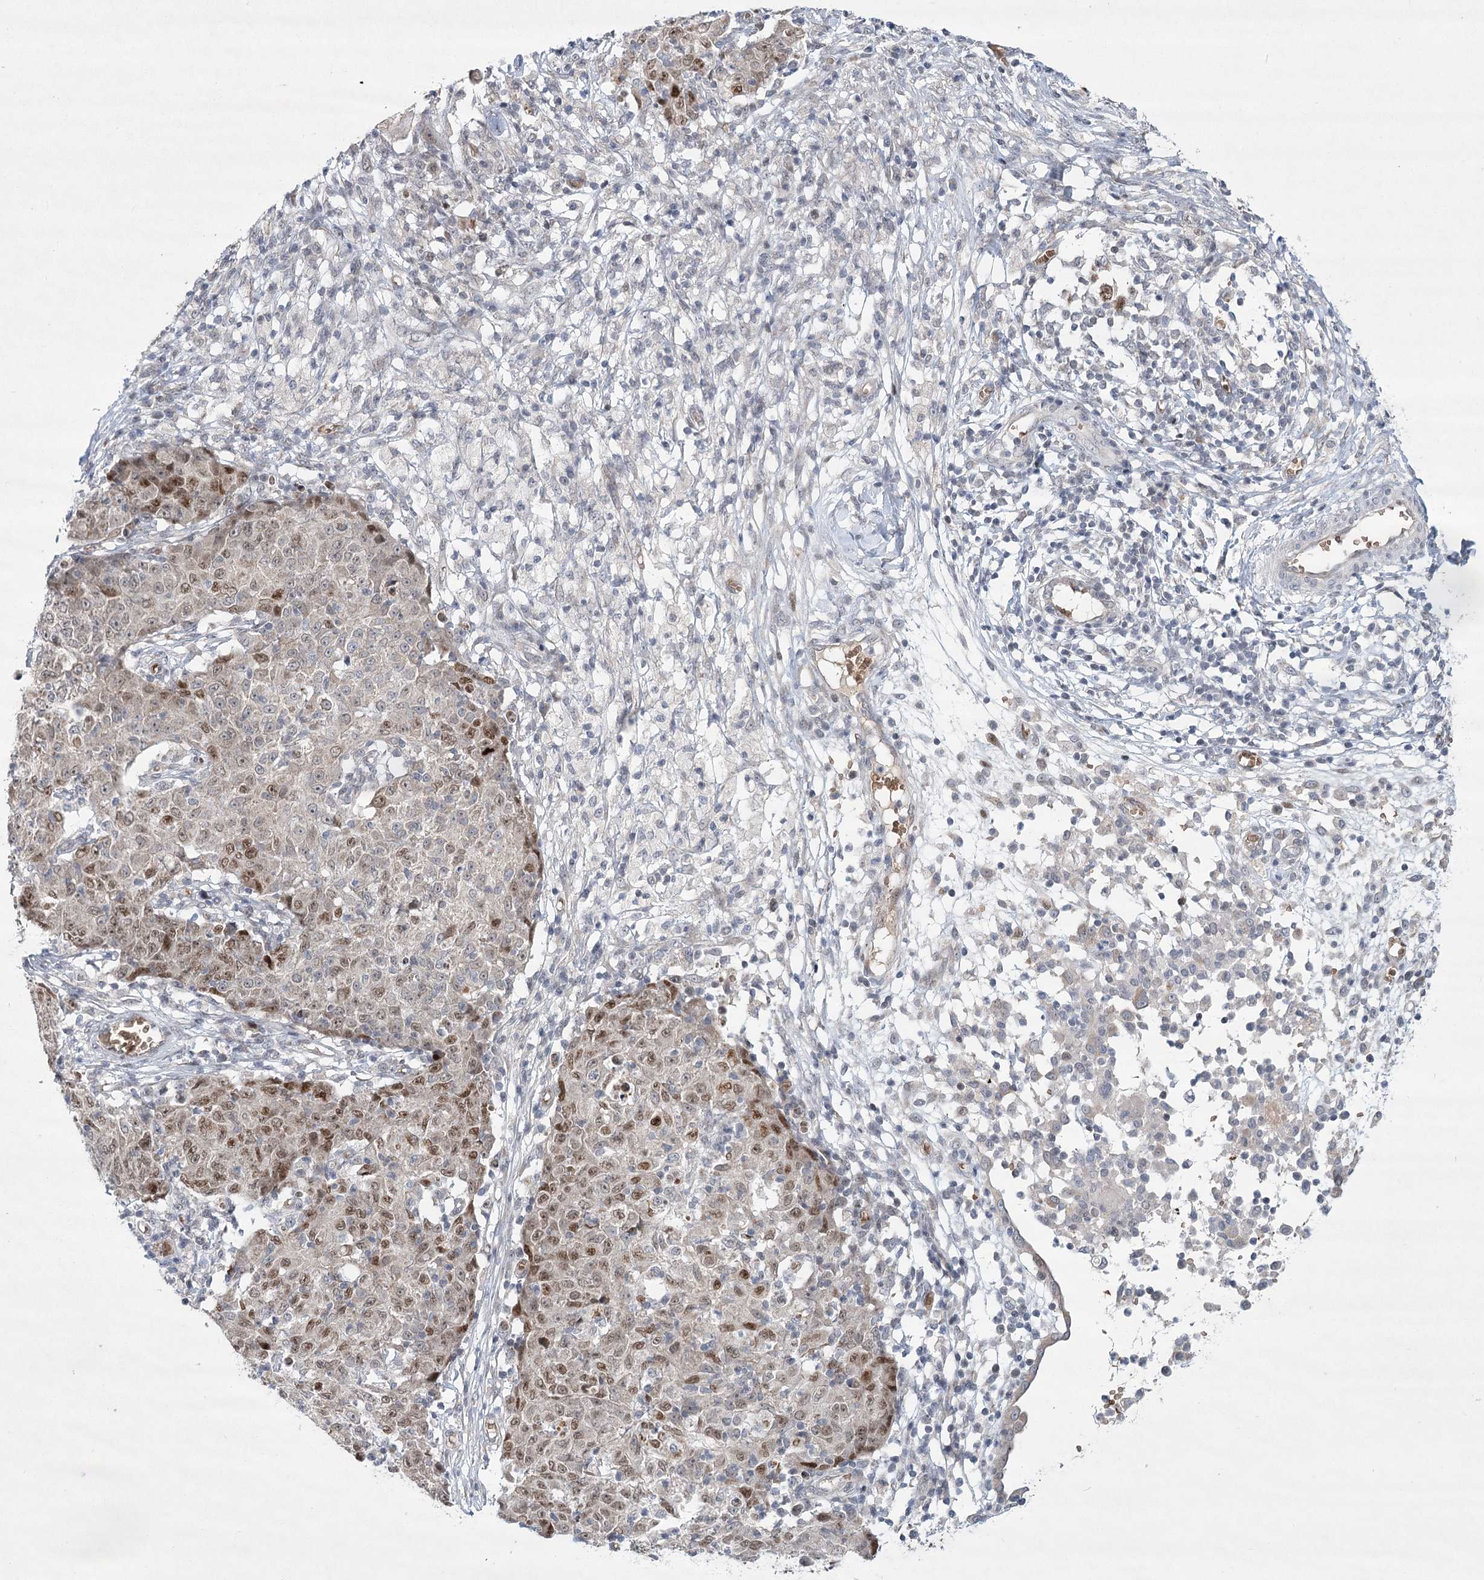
{"staining": {"intensity": "moderate", "quantity": "25%-75%", "location": "nuclear"}, "tissue": "ovarian cancer", "cell_type": "Tumor cells", "image_type": "cancer", "snomed": [{"axis": "morphology", "description": "Carcinoma, endometroid"}, {"axis": "topography", "description": "Ovary"}], "caption": "IHC micrograph of human ovarian endometroid carcinoma stained for a protein (brown), which shows medium levels of moderate nuclear positivity in approximately 25%-75% of tumor cells.", "gene": "NSMCE4A", "patient": {"sex": "female", "age": 42}}